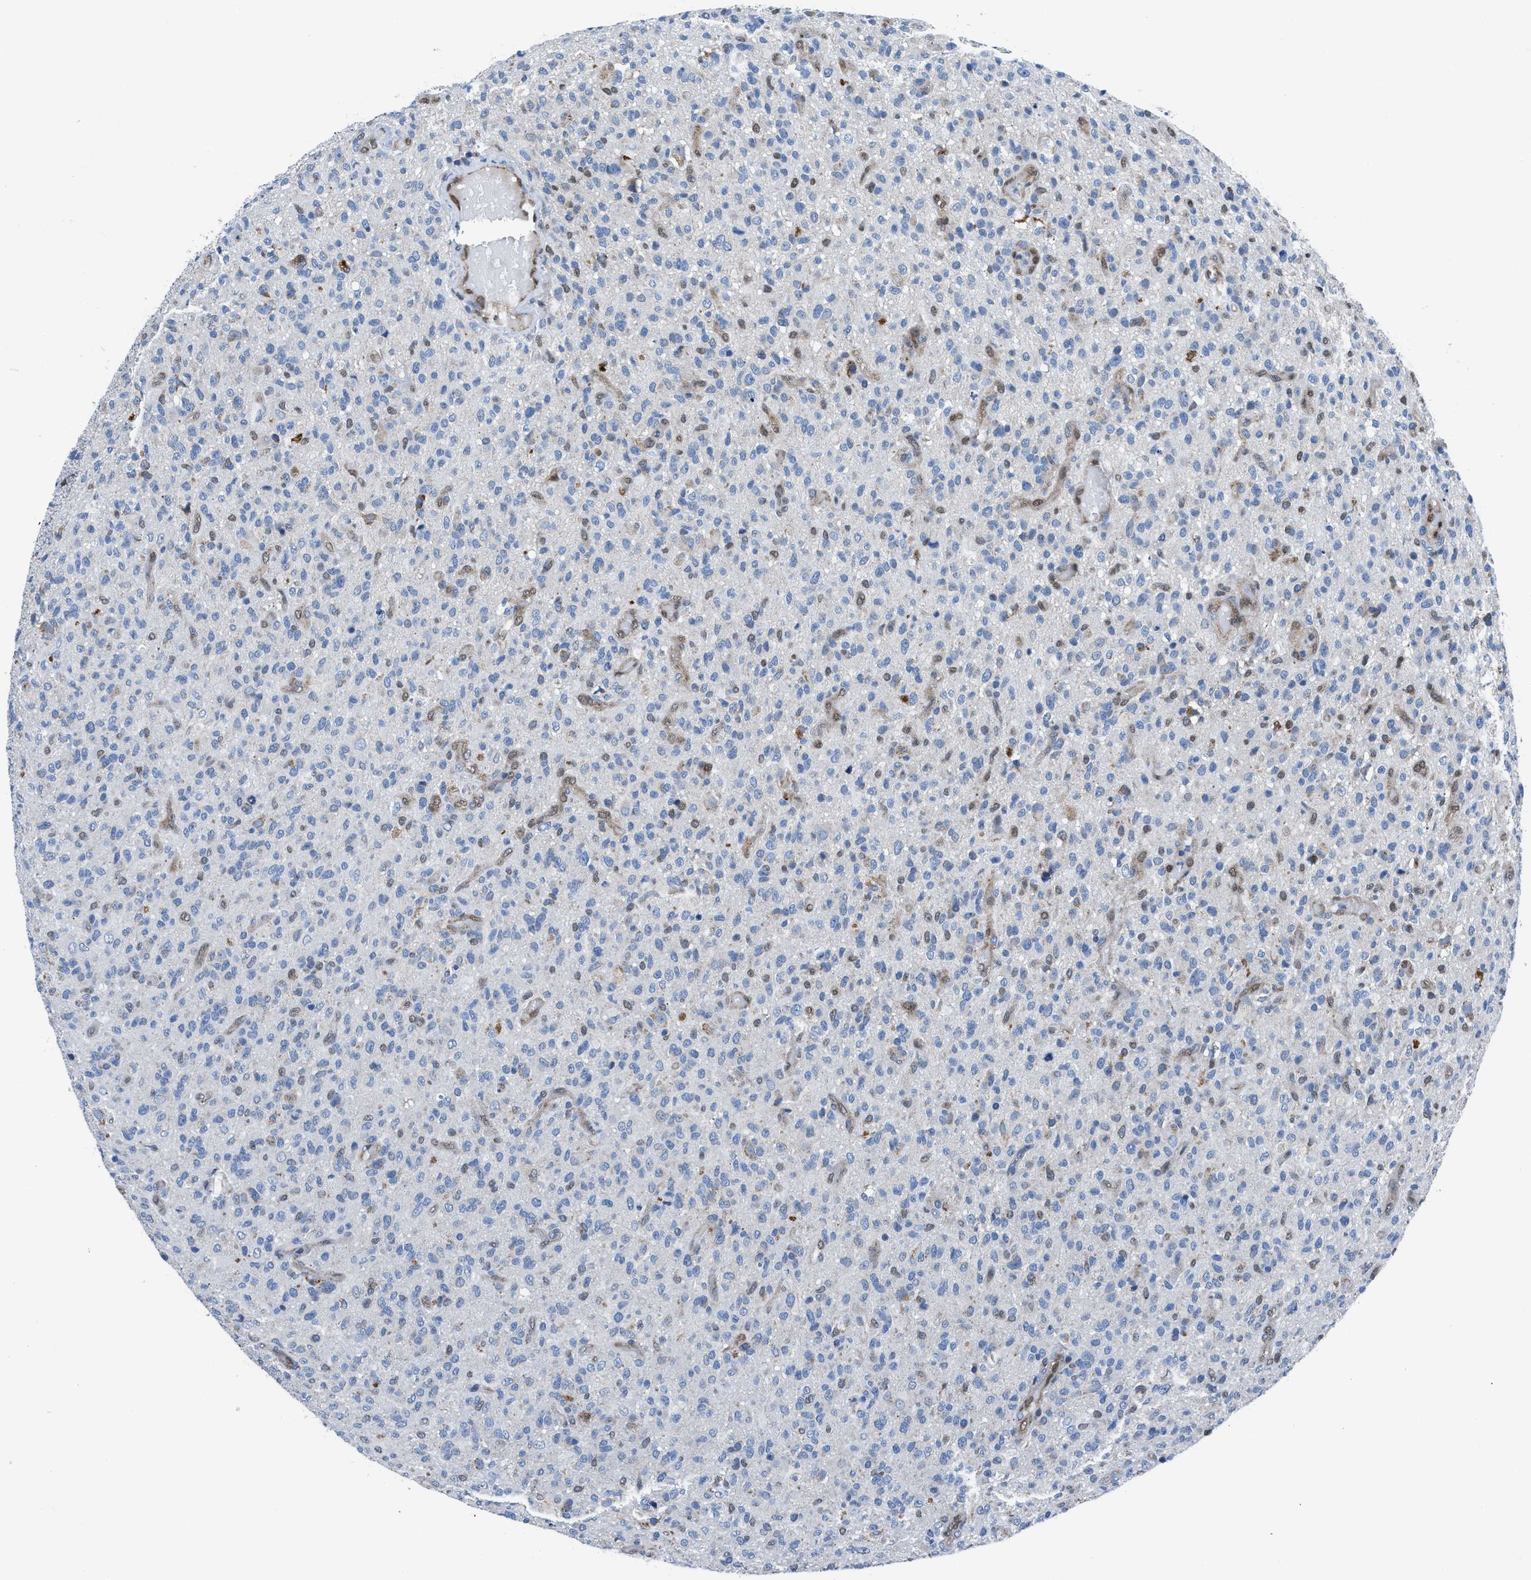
{"staining": {"intensity": "negative", "quantity": "none", "location": "none"}, "tissue": "glioma", "cell_type": "Tumor cells", "image_type": "cancer", "snomed": [{"axis": "morphology", "description": "Glioma, malignant, High grade"}, {"axis": "topography", "description": "Brain"}], "caption": "An immunohistochemistry micrograph of glioma is shown. There is no staining in tumor cells of glioma. (Brightfield microscopy of DAB immunohistochemistry (IHC) at high magnification).", "gene": "LMO2", "patient": {"sex": "male", "age": 71}}